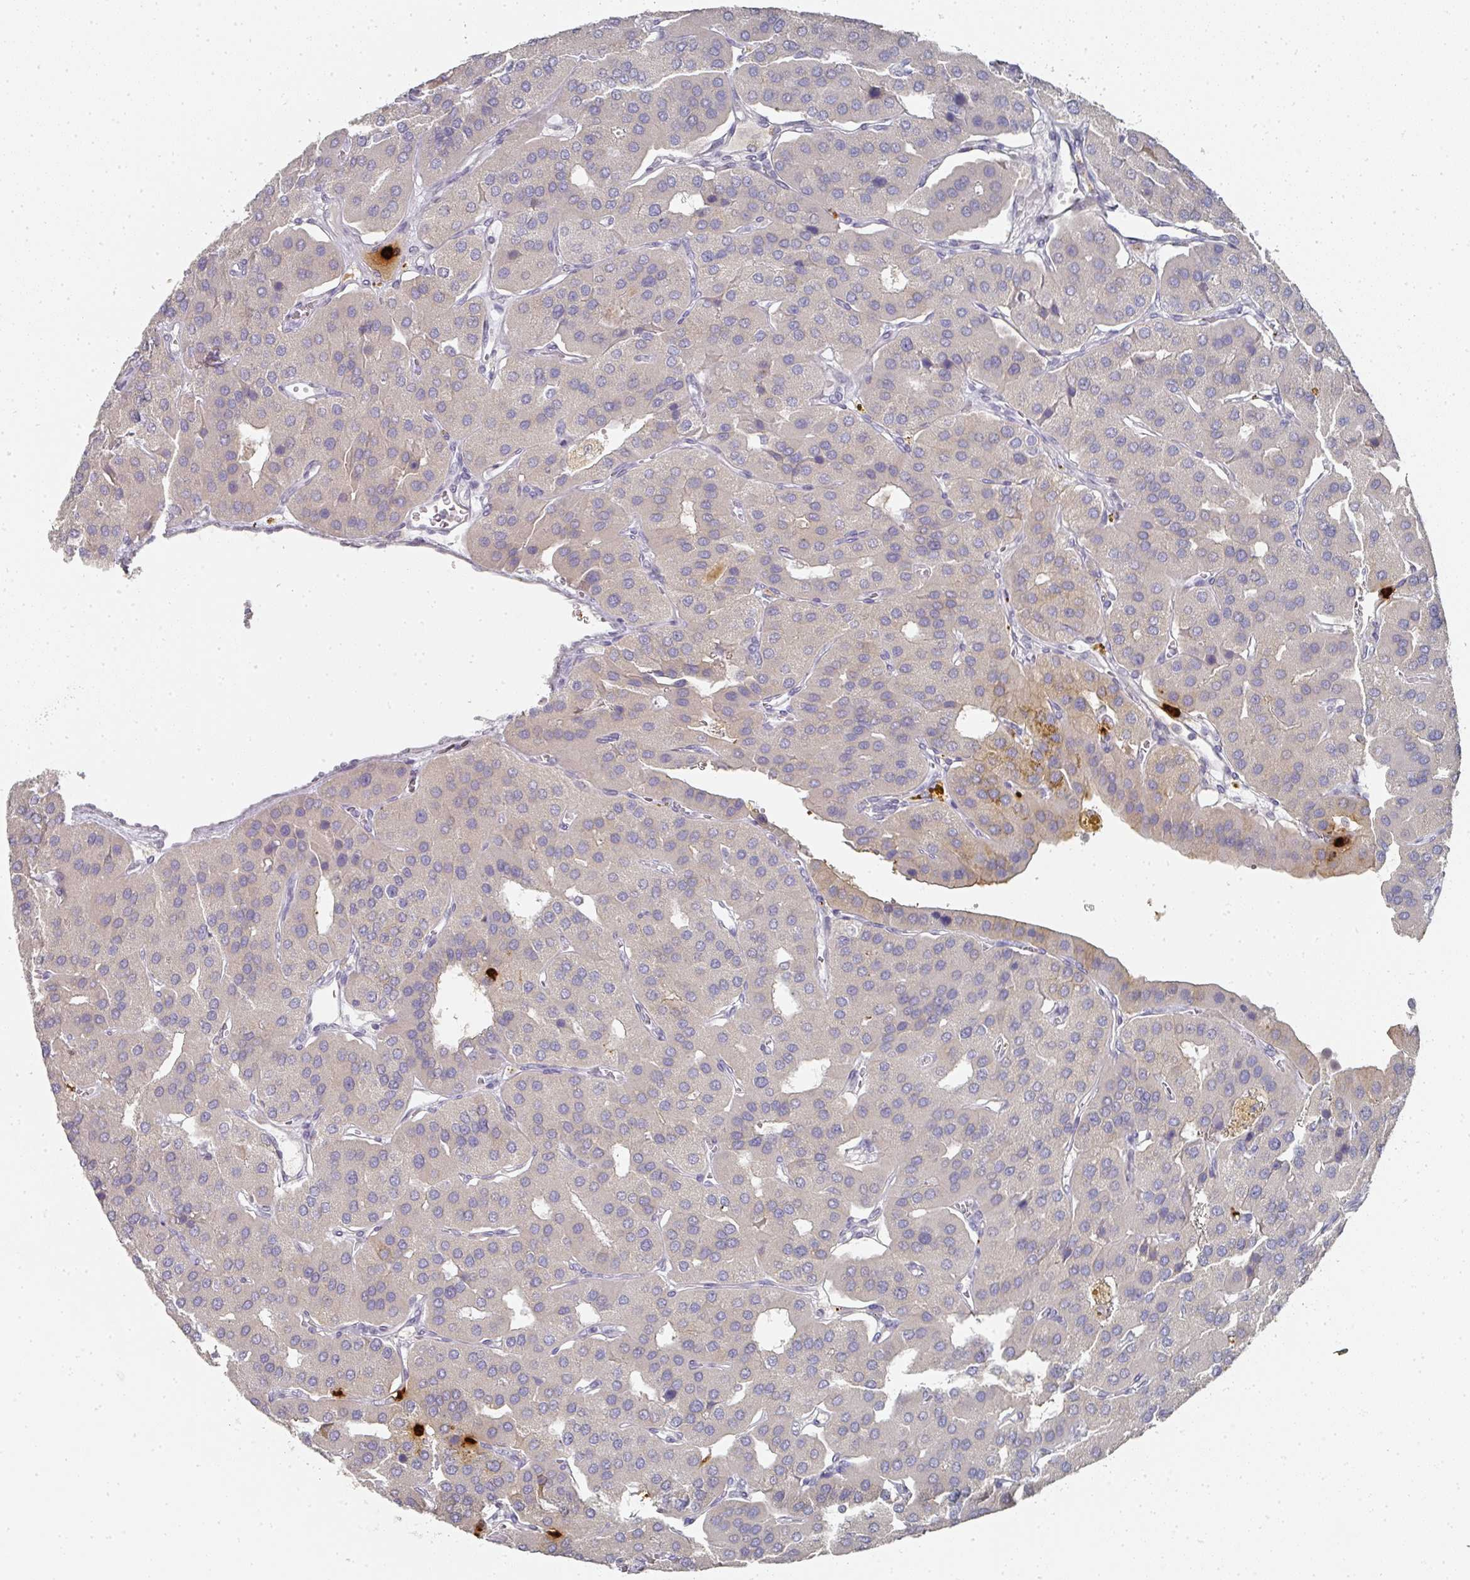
{"staining": {"intensity": "moderate", "quantity": "<25%", "location": "cytoplasmic/membranous"}, "tissue": "parathyroid gland", "cell_type": "Glandular cells", "image_type": "normal", "snomed": [{"axis": "morphology", "description": "Normal tissue, NOS"}, {"axis": "morphology", "description": "Adenoma, NOS"}, {"axis": "topography", "description": "Parathyroid gland"}], "caption": "Immunohistochemical staining of benign parathyroid gland demonstrates low levels of moderate cytoplasmic/membranous expression in about <25% of glandular cells.", "gene": "CAMP", "patient": {"sex": "female", "age": 86}}